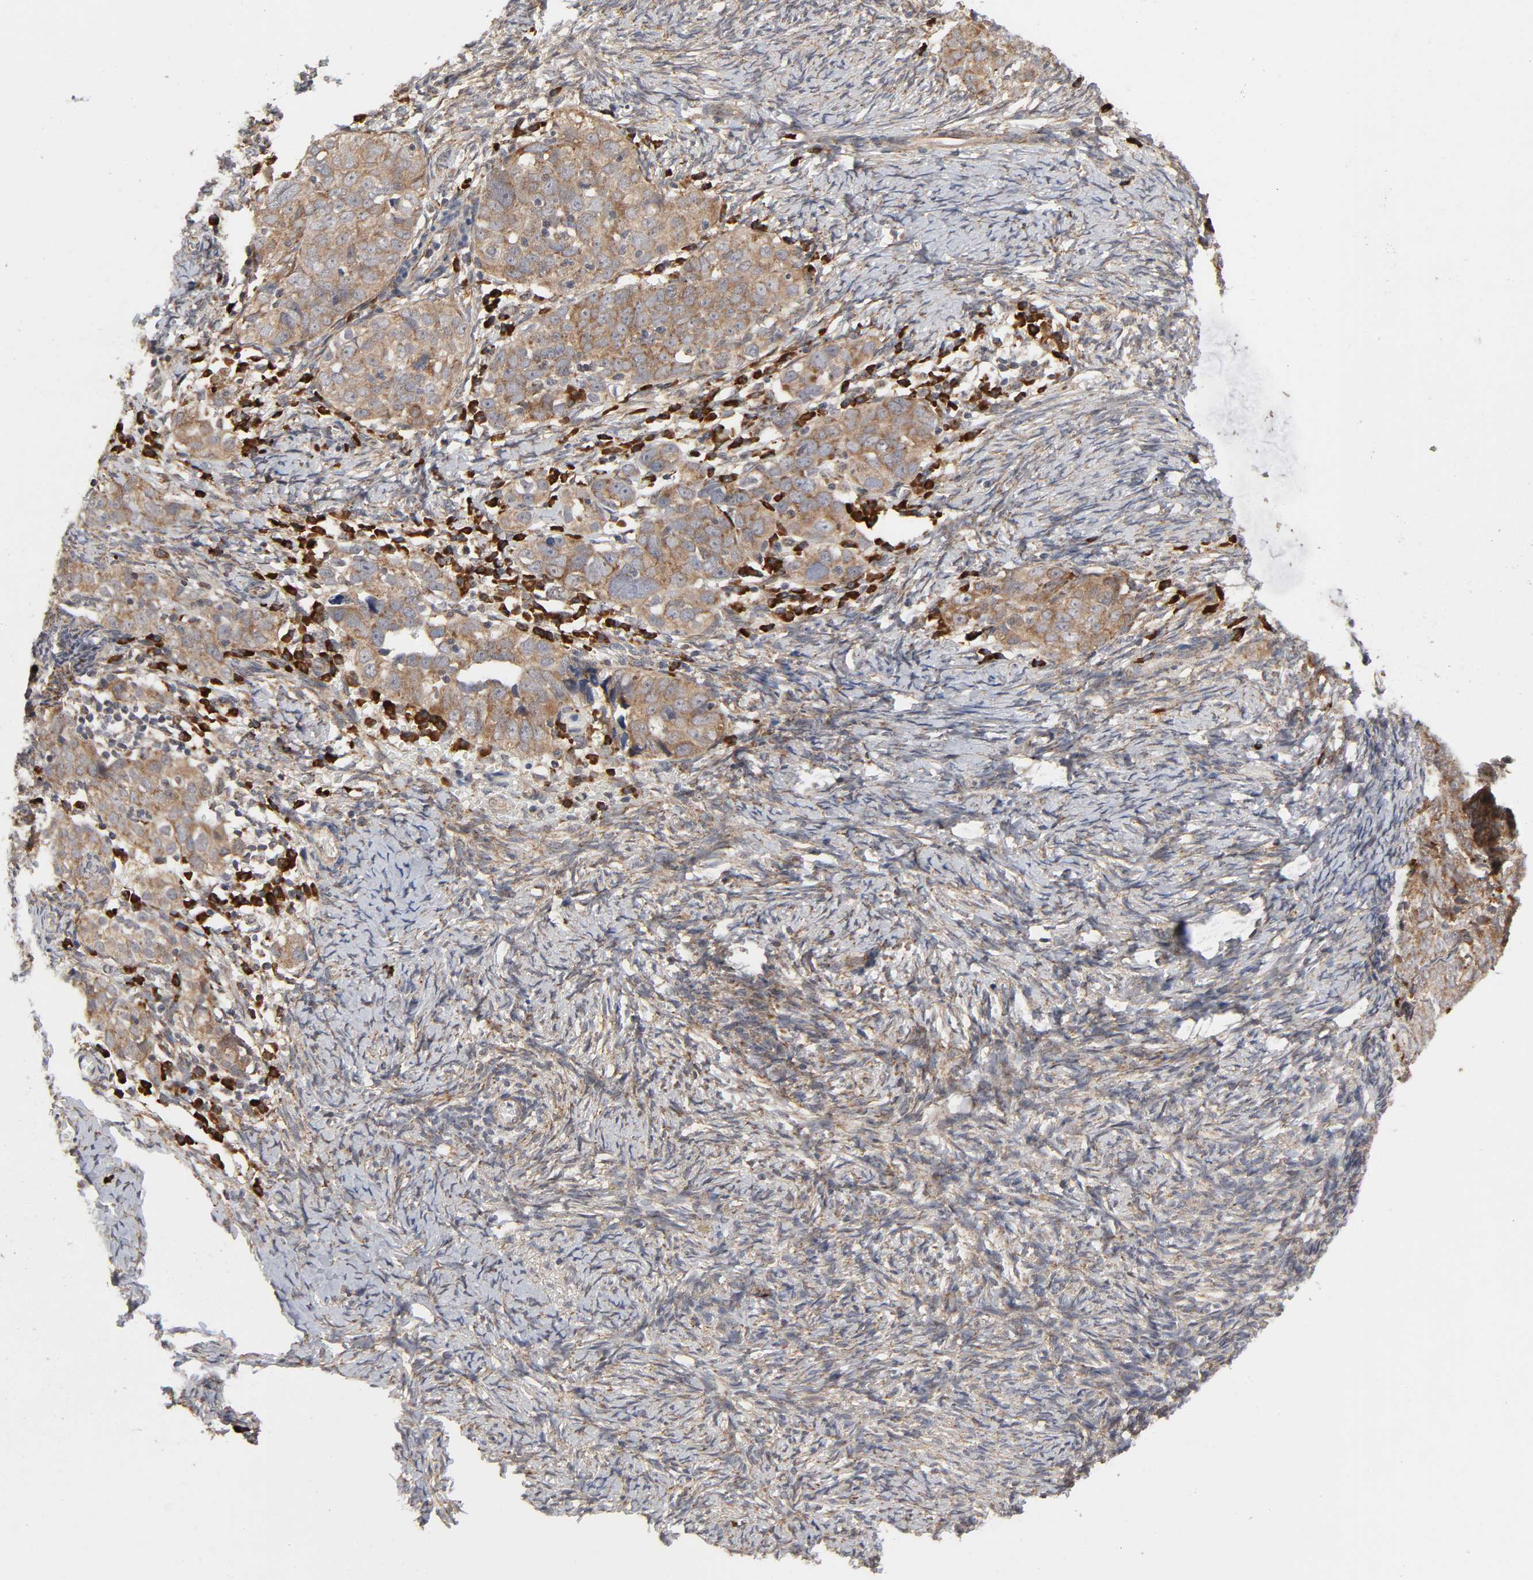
{"staining": {"intensity": "moderate", "quantity": ">75%", "location": "cytoplasmic/membranous"}, "tissue": "ovarian cancer", "cell_type": "Tumor cells", "image_type": "cancer", "snomed": [{"axis": "morphology", "description": "Normal tissue, NOS"}, {"axis": "morphology", "description": "Cystadenocarcinoma, serous, NOS"}, {"axis": "topography", "description": "Ovary"}], "caption": "Tumor cells show moderate cytoplasmic/membranous staining in approximately >75% of cells in ovarian serous cystadenocarcinoma.", "gene": "SLC30A9", "patient": {"sex": "female", "age": 62}}